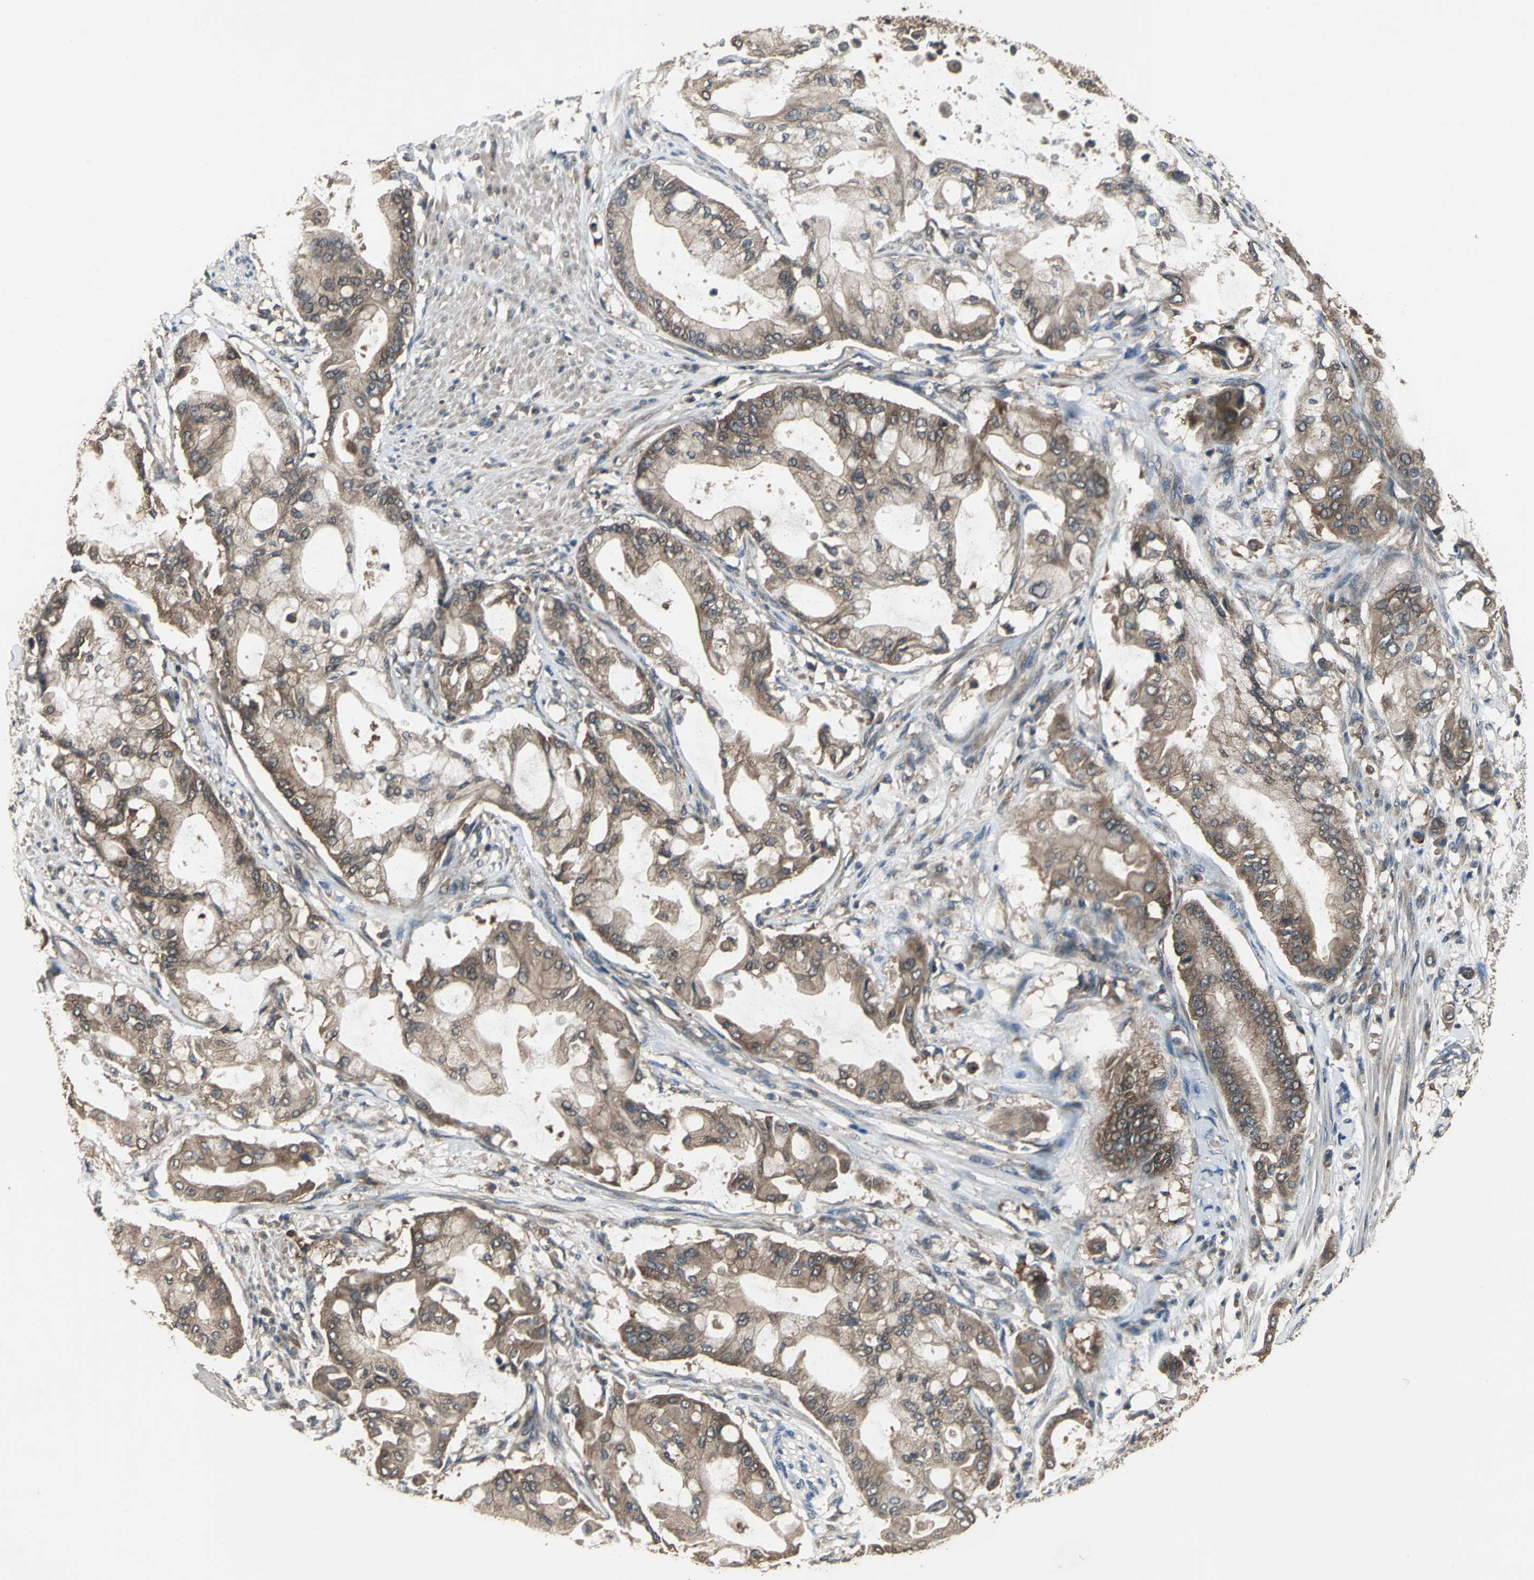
{"staining": {"intensity": "moderate", "quantity": ">75%", "location": "cytoplasmic/membranous"}, "tissue": "pancreatic cancer", "cell_type": "Tumor cells", "image_type": "cancer", "snomed": [{"axis": "morphology", "description": "Adenocarcinoma, NOS"}, {"axis": "morphology", "description": "Adenocarcinoma, metastatic, NOS"}, {"axis": "topography", "description": "Lymph node"}, {"axis": "topography", "description": "Pancreas"}, {"axis": "topography", "description": "Duodenum"}], "caption": "Immunohistochemical staining of pancreatic cancer (metastatic adenocarcinoma) demonstrates moderate cytoplasmic/membranous protein expression in about >75% of tumor cells.", "gene": "ZNF608", "patient": {"sex": "female", "age": 64}}